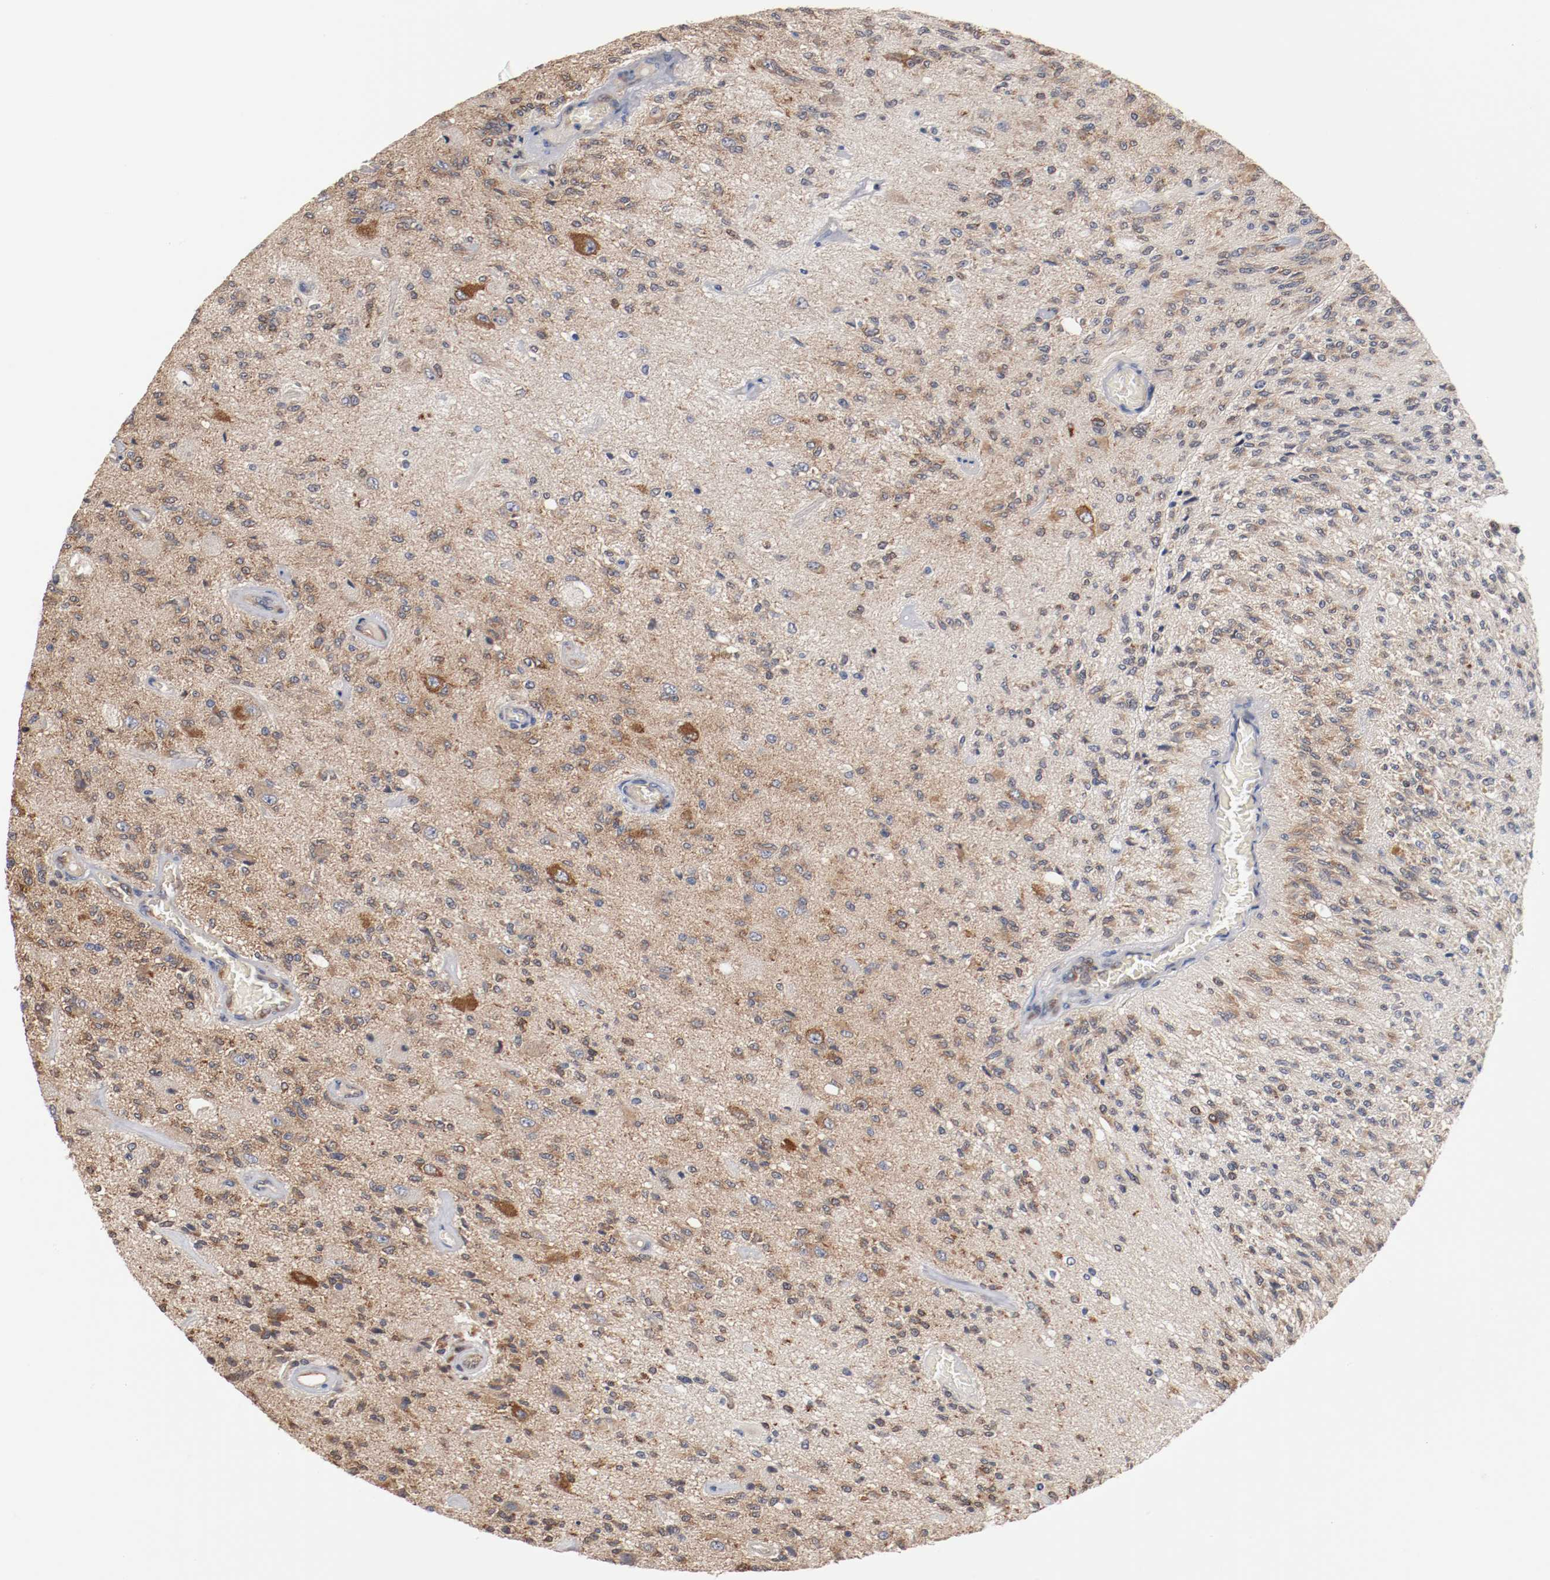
{"staining": {"intensity": "moderate", "quantity": "<25%", "location": "cytoplasmic/membranous"}, "tissue": "glioma", "cell_type": "Tumor cells", "image_type": "cancer", "snomed": [{"axis": "morphology", "description": "Normal tissue, NOS"}, {"axis": "morphology", "description": "Glioma, malignant, High grade"}, {"axis": "topography", "description": "Cerebral cortex"}], "caption": "Immunohistochemical staining of glioma displays low levels of moderate cytoplasmic/membranous protein positivity in about <25% of tumor cells.", "gene": "RNASE11", "patient": {"sex": "male", "age": 77}}